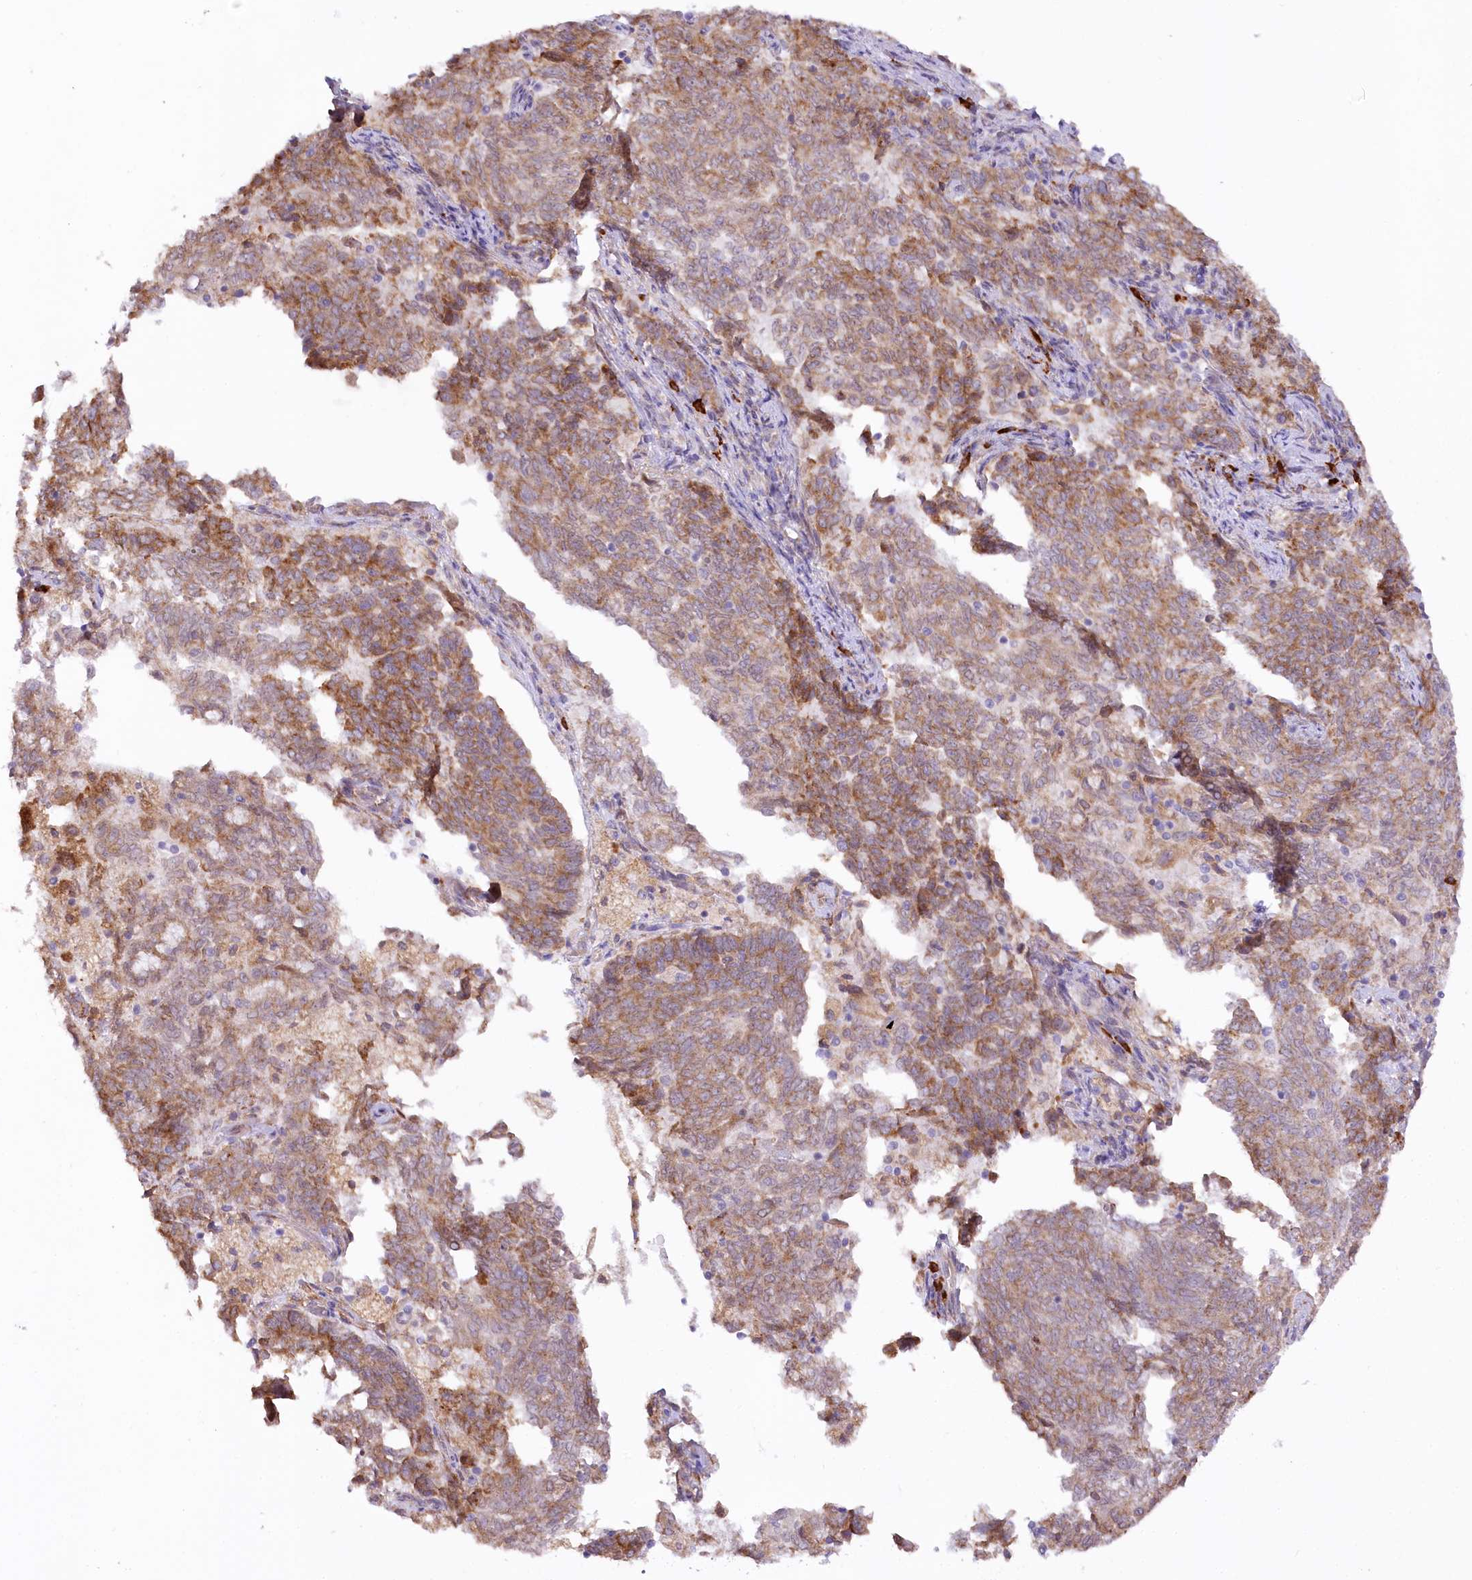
{"staining": {"intensity": "moderate", "quantity": ">75%", "location": "cytoplasmic/membranous"}, "tissue": "endometrial cancer", "cell_type": "Tumor cells", "image_type": "cancer", "snomed": [{"axis": "morphology", "description": "Adenocarcinoma, NOS"}, {"axis": "topography", "description": "Endometrium"}], "caption": "DAB immunohistochemical staining of adenocarcinoma (endometrial) exhibits moderate cytoplasmic/membranous protein positivity in approximately >75% of tumor cells.", "gene": "NCKAP5", "patient": {"sex": "female", "age": 80}}